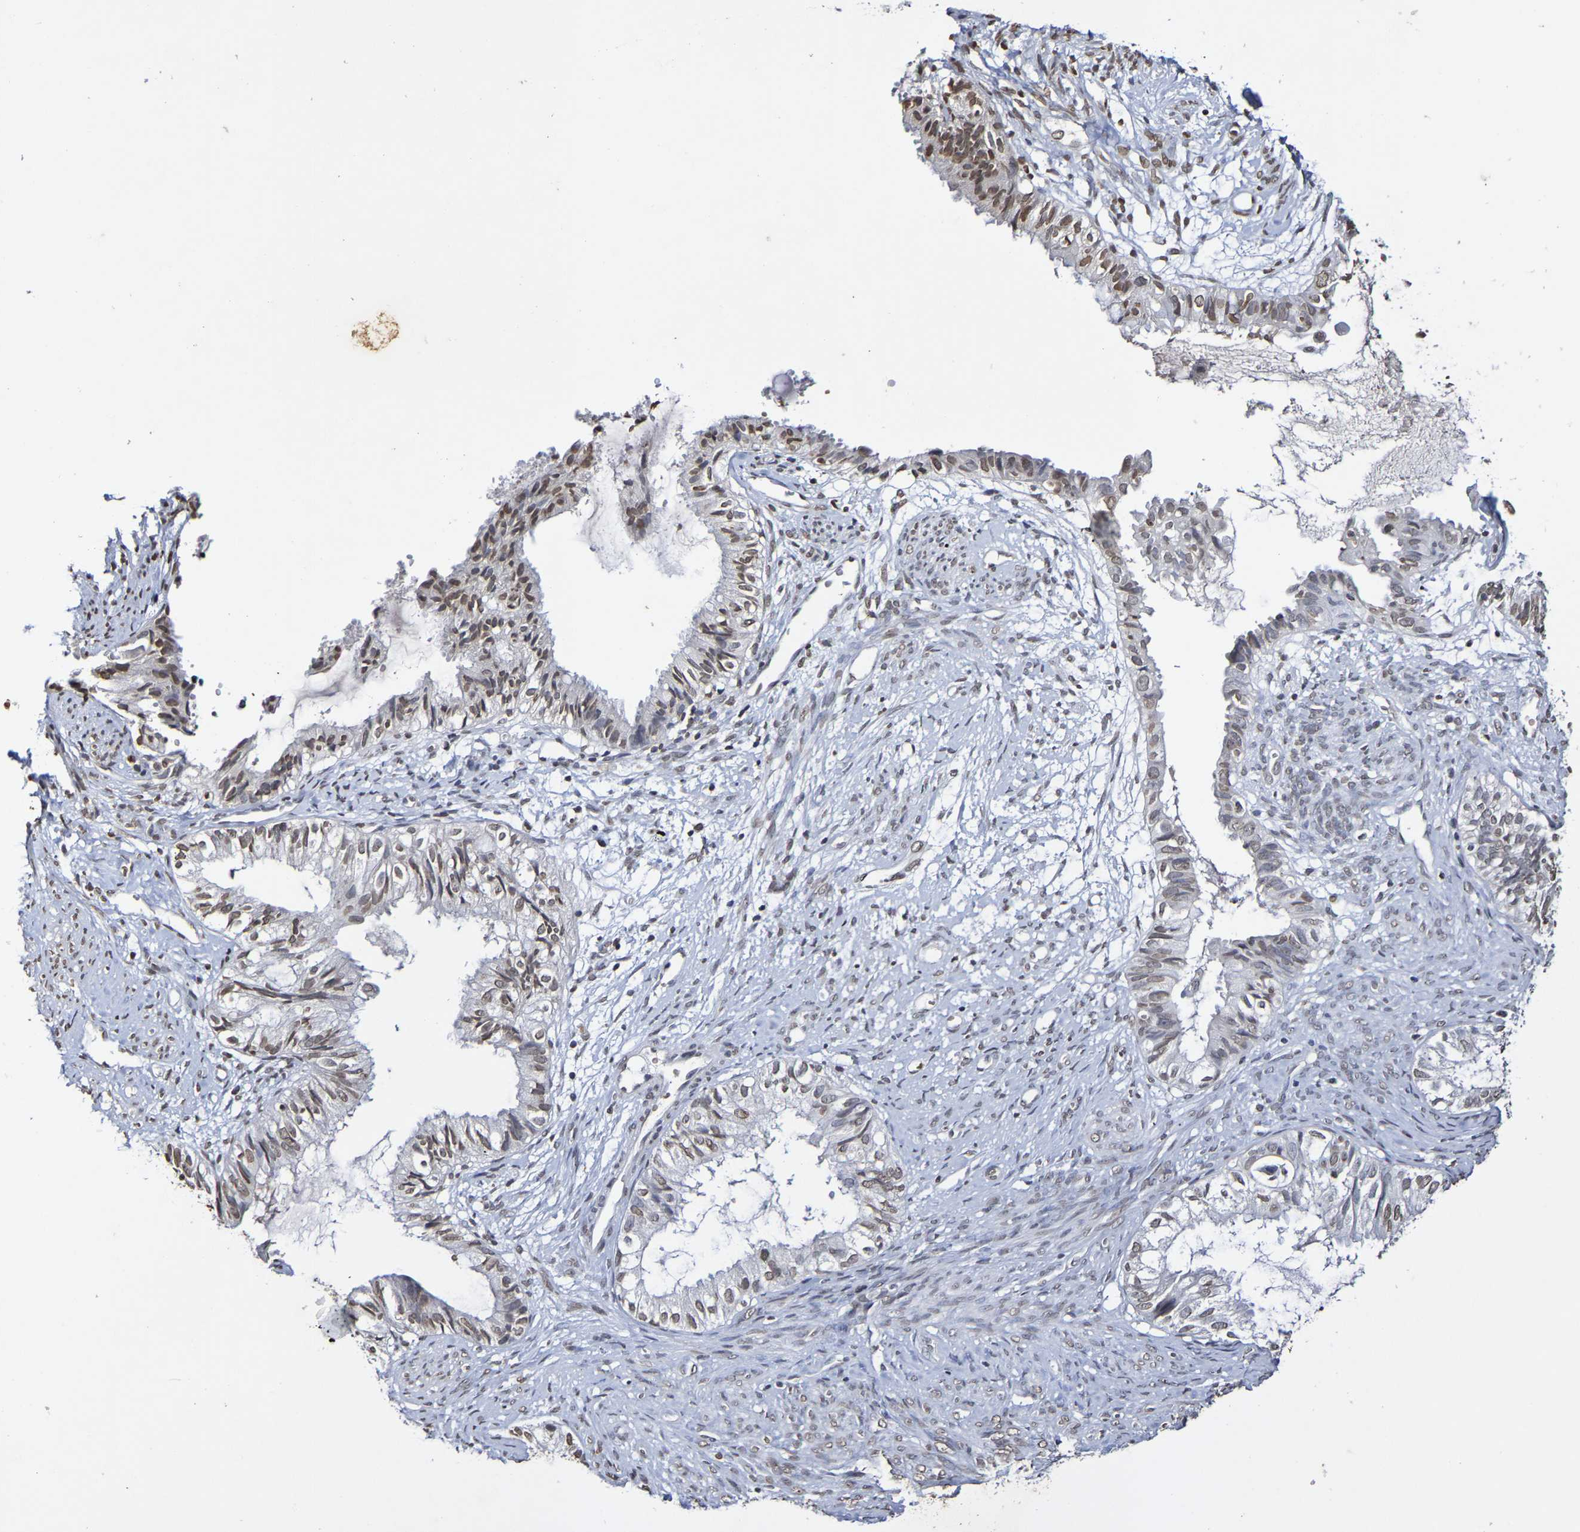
{"staining": {"intensity": "moderate", "quantity": "25%-75%", "location": "nuclear"}, "tissue": "cervical cancer", "cell_type": "Tumor cells", "image_type": "cancer", "snomed": [{"axis": "morphology", "description": "Normal tissue, NOS"}, {"axis": "morphology", "description": "Adenocarcinoma, NOS"}, {"axis": "topography", "description": "Cervix"}, {"axis": "topography", "description": "Endometrium"}], "caption": "Cervical cancer stained for a protein exhibits moderate nuclear positivity in tumor cells.", "gene": "ATF4", "patient": {"sex": "female", "age": 86}}